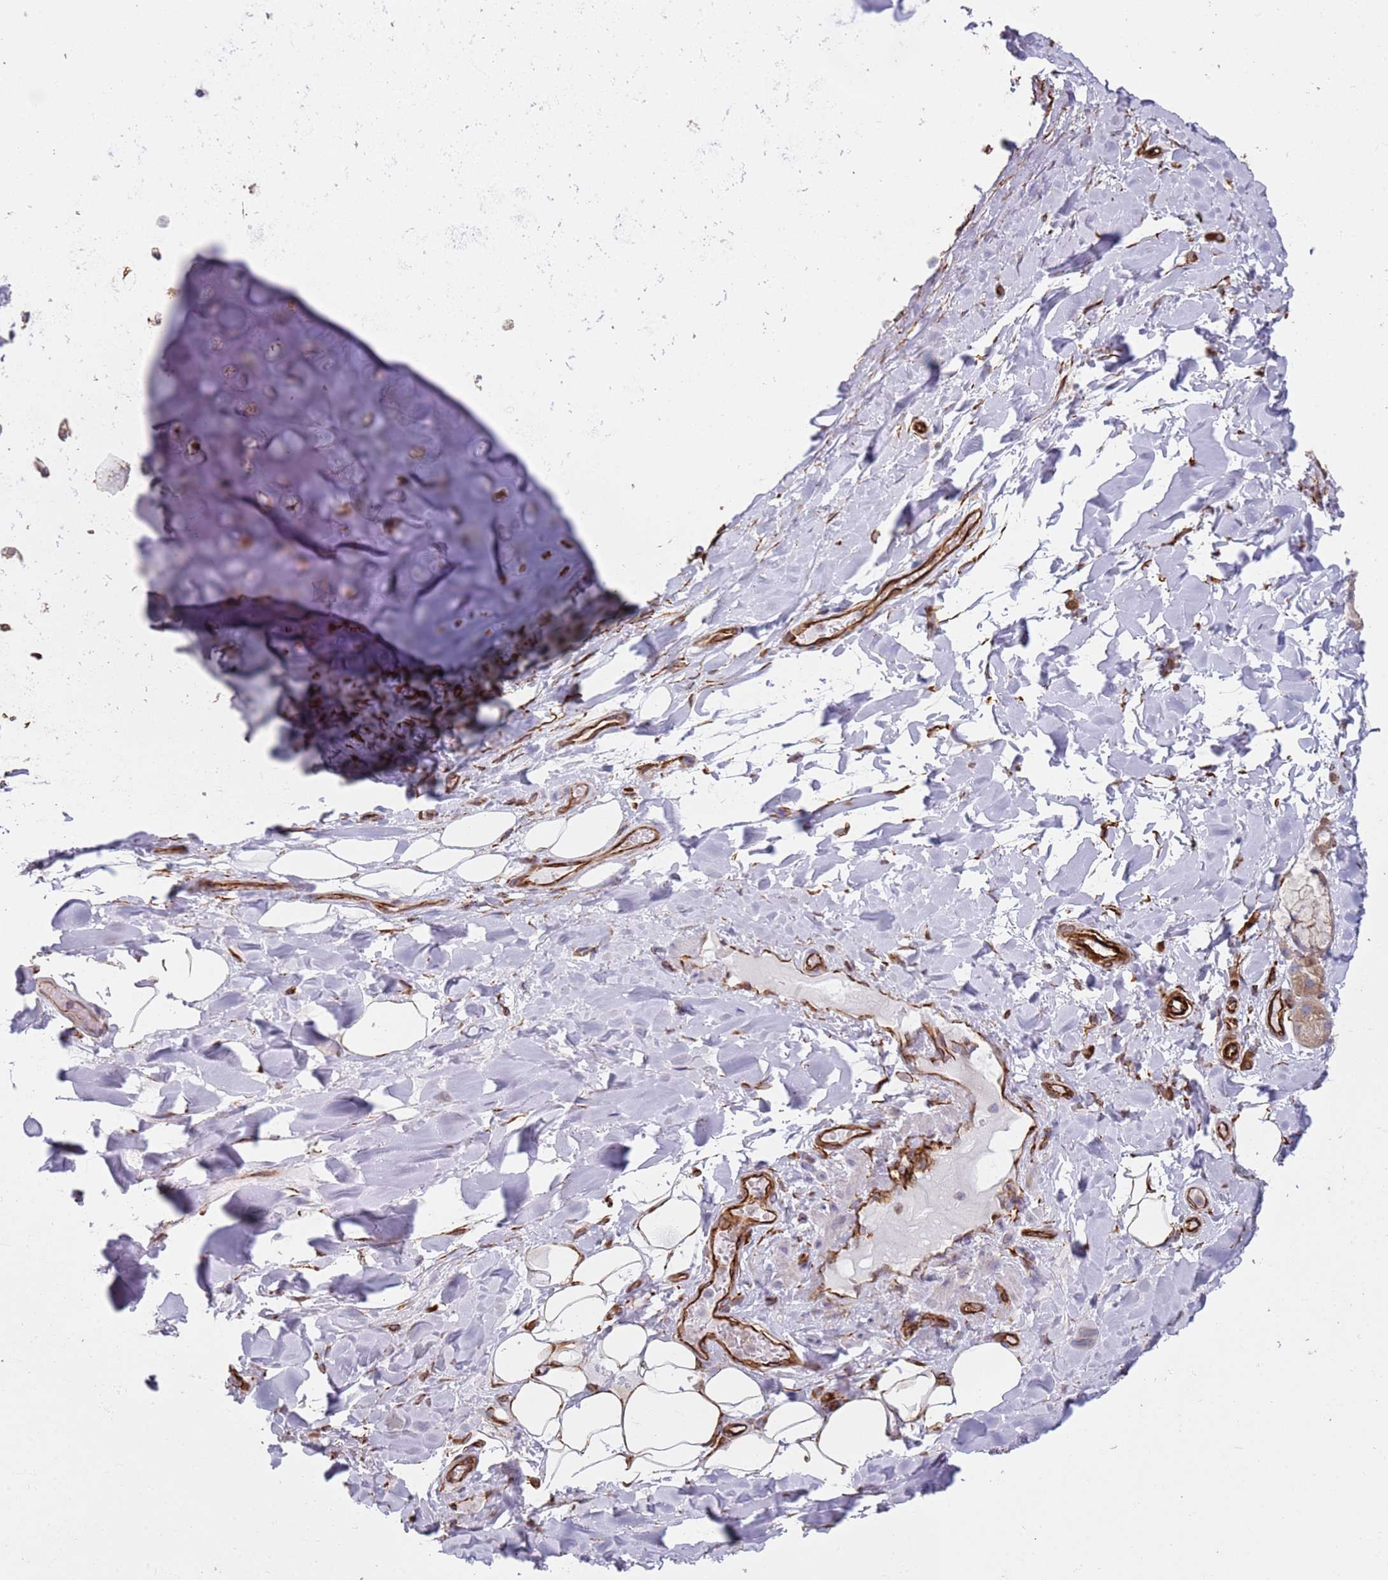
{"staining": {"intensity": "strong", "quantity": "25%-75%", "location": "cytoplasmic/membranous"}, "tissue": "adipose tissue", "cell_type": "Adipocytes", "image_type": "normal", "snomed": [{"axis": "morphology", "description": "Normal tissue, NOS"}, {"axis": "topography", "description": "Lymph node"}, {"axis": "topography", "description": "Cartilage tissue"}, {"axis": "topography", "description": "Bronchus"}], "caption": "Strong cytoplasmic/membranous expression for a protein is seen in about 25%-75% of adipocytes of unremarkable adipose tissue using immunohistochemistry.", "gene": "SNAPIN", "patient": {"sex": "male", "age": 63}}